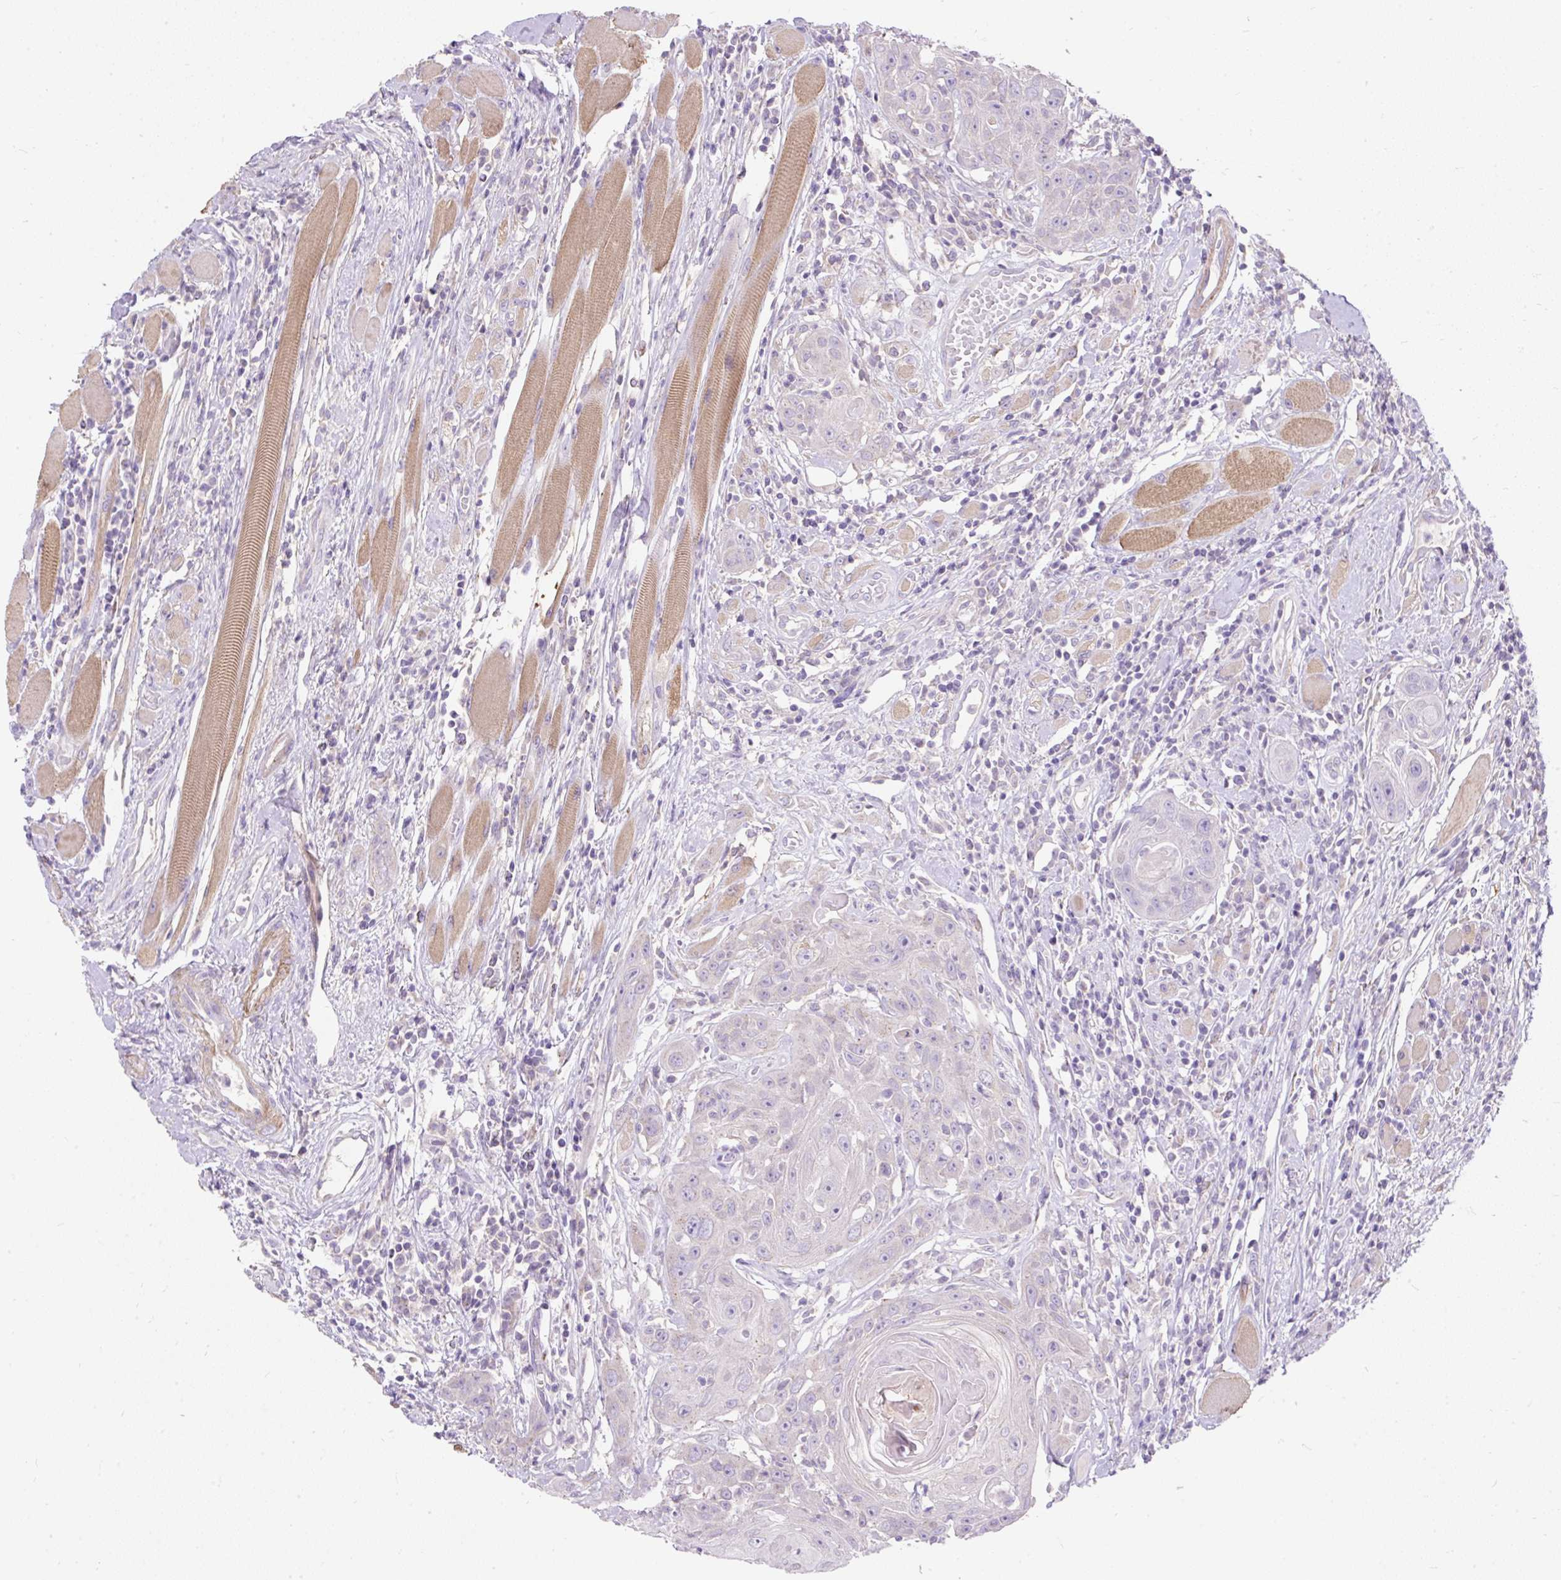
{"staining": {"intensity": "negative", "quantity": "none", "location": "none"}, "tissue": "head and neck cancer", "cell_type": "Tumor cells", "image_type": "cancer", "snomed": [{"axis": "morphology", "description": "Squamous cell carcinoma, NOS"}, {"axis": "topography", "description": "Head-Neck"}], "caption": "A micrograph of human head and neck cancer (squamous cell carcinoma) is negative for staining in tumor cells.", "gene": "SUSD5", "patient": {"sex": "female", "age": 59}}